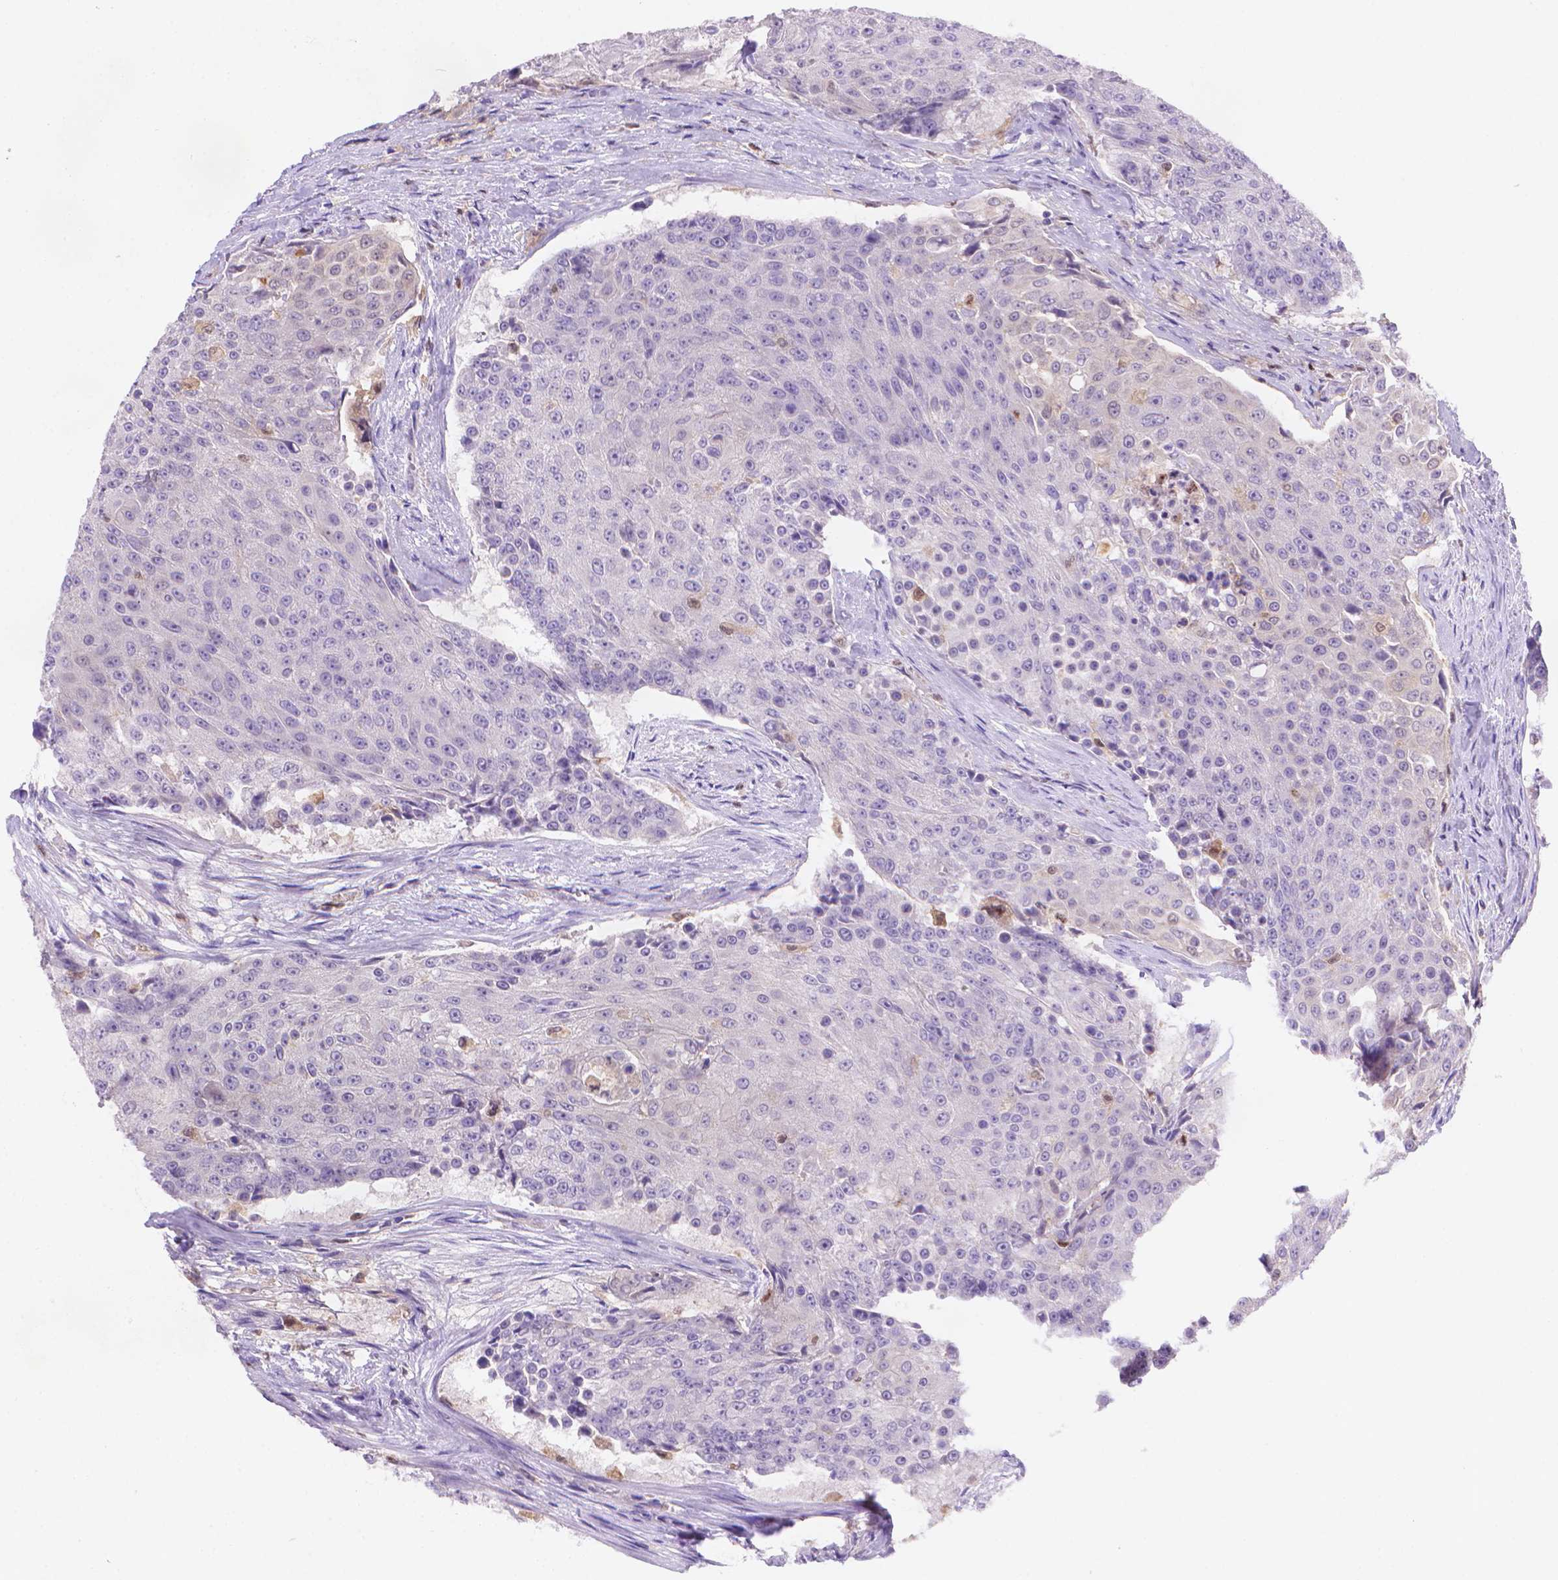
{"staining": {"intensity": "negative", "quantity": "none", "location": "none"}, "tissue": "urothelial cancer", "cell_type": "Tumor cells", "image_type": "cancer", "snomed": [{"axis": "morphology", "description": "Urothelial carcinoma, High grade"}, {"axis": "topography", "description": "Urinary bladder"}], "caption": "Immunohistochemistry photomicrograph of human urothelial carcinoma (high-grade) stained for a protein (brown), which displays no positivity in tumor cells.", "gene": "FGD2", "patient": {"sex": "female", "age": 63}}